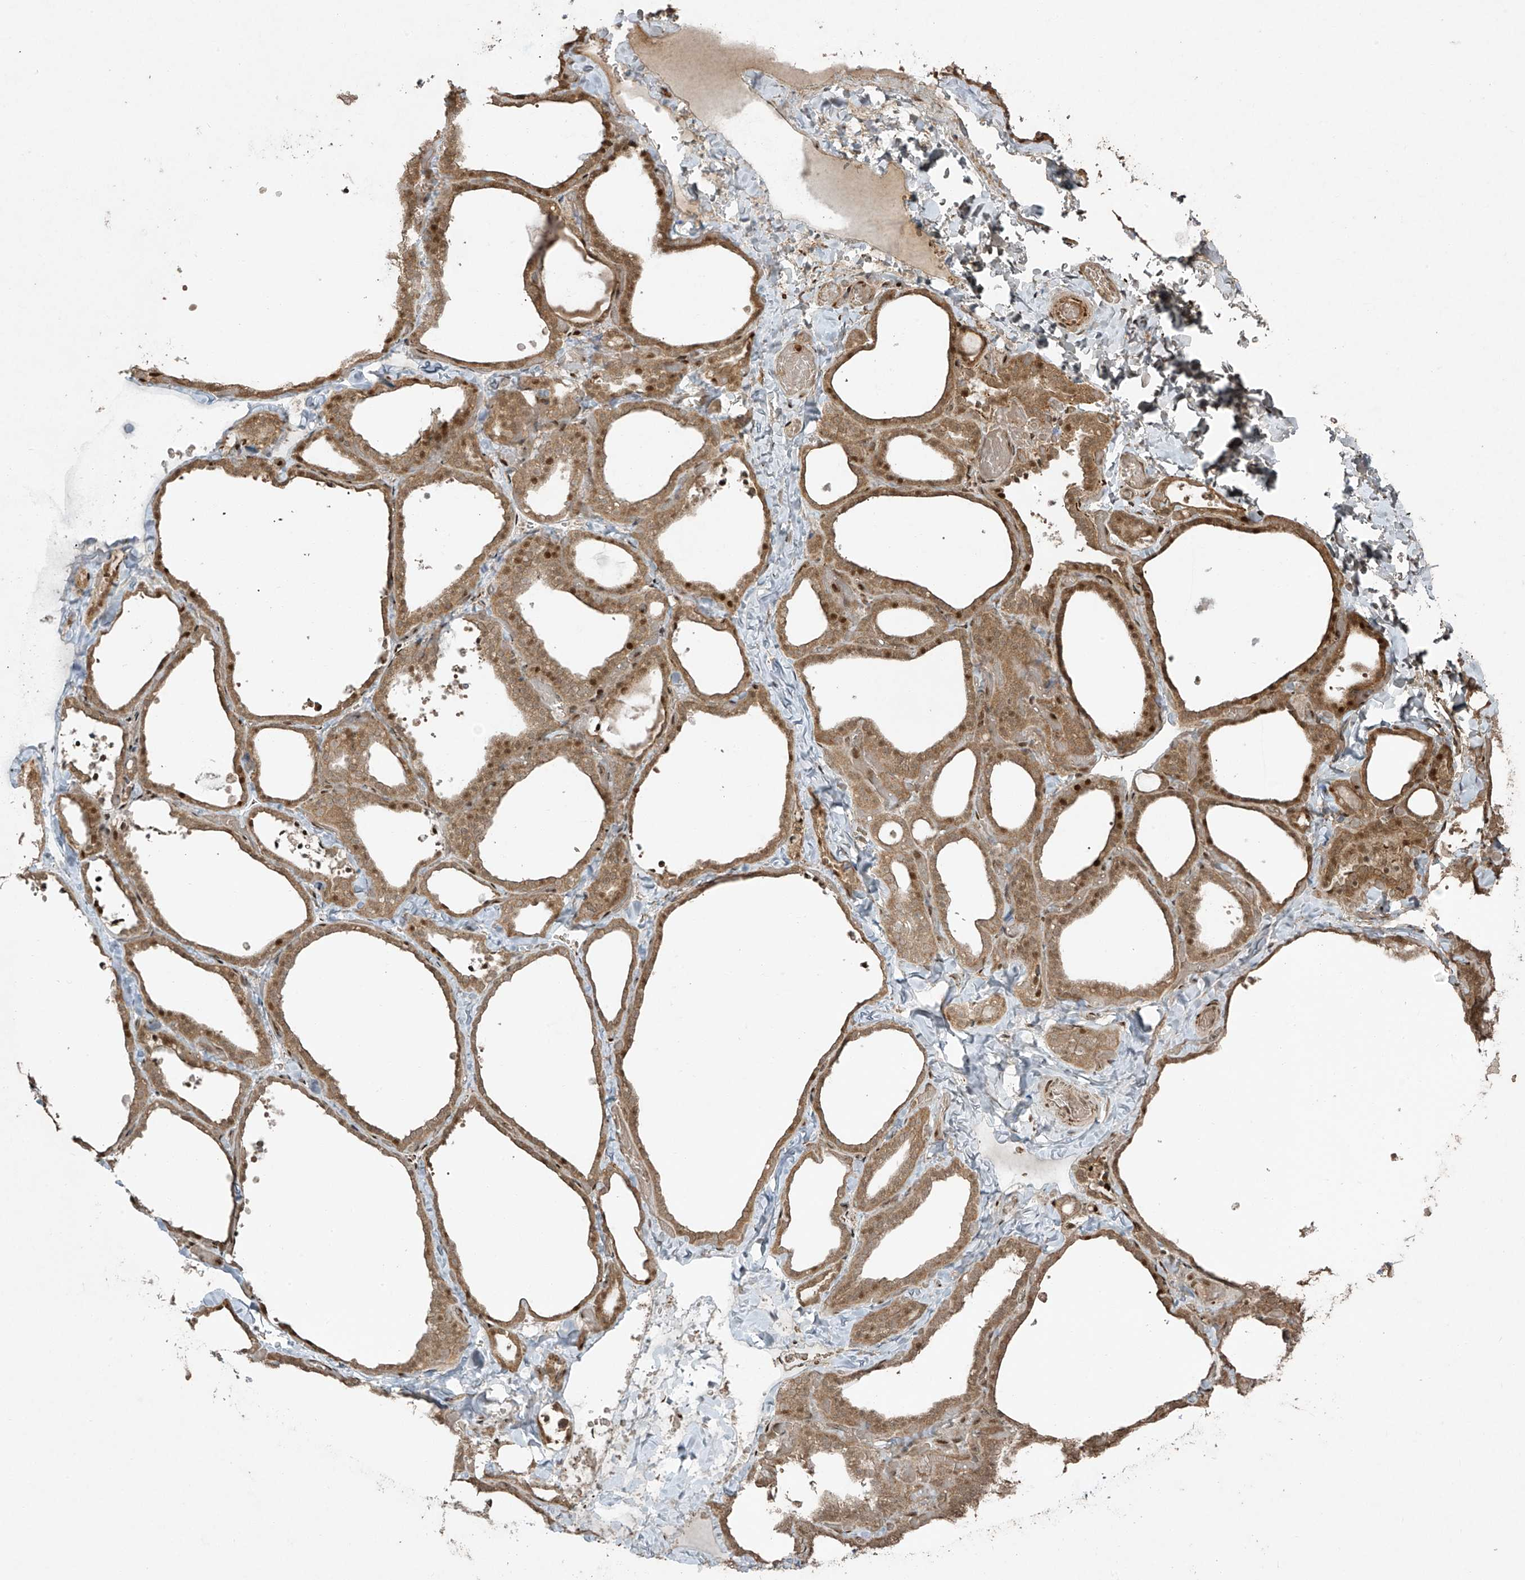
{"staining": {"intensity": "moderate", "quantity": ">75%", "location": "cytoplasmic/membranous,nuclear"}, "tissue": "thyroid gland", "cell_type": "Glandular cells", "image_type": "normal", "snomed": [{"axis": "morphology", "description": "Normal tissue, NOS"}, {"axis": "topography", "description": "Thyroid gland"}], "caption": "An image of thyroid gland stained for a protein reveals moderate cytoplasmic/membranous,nuclear brown staining in glandular cells.", "gene": "TTC22", "patient": {"sex": "female", "age": 22}}